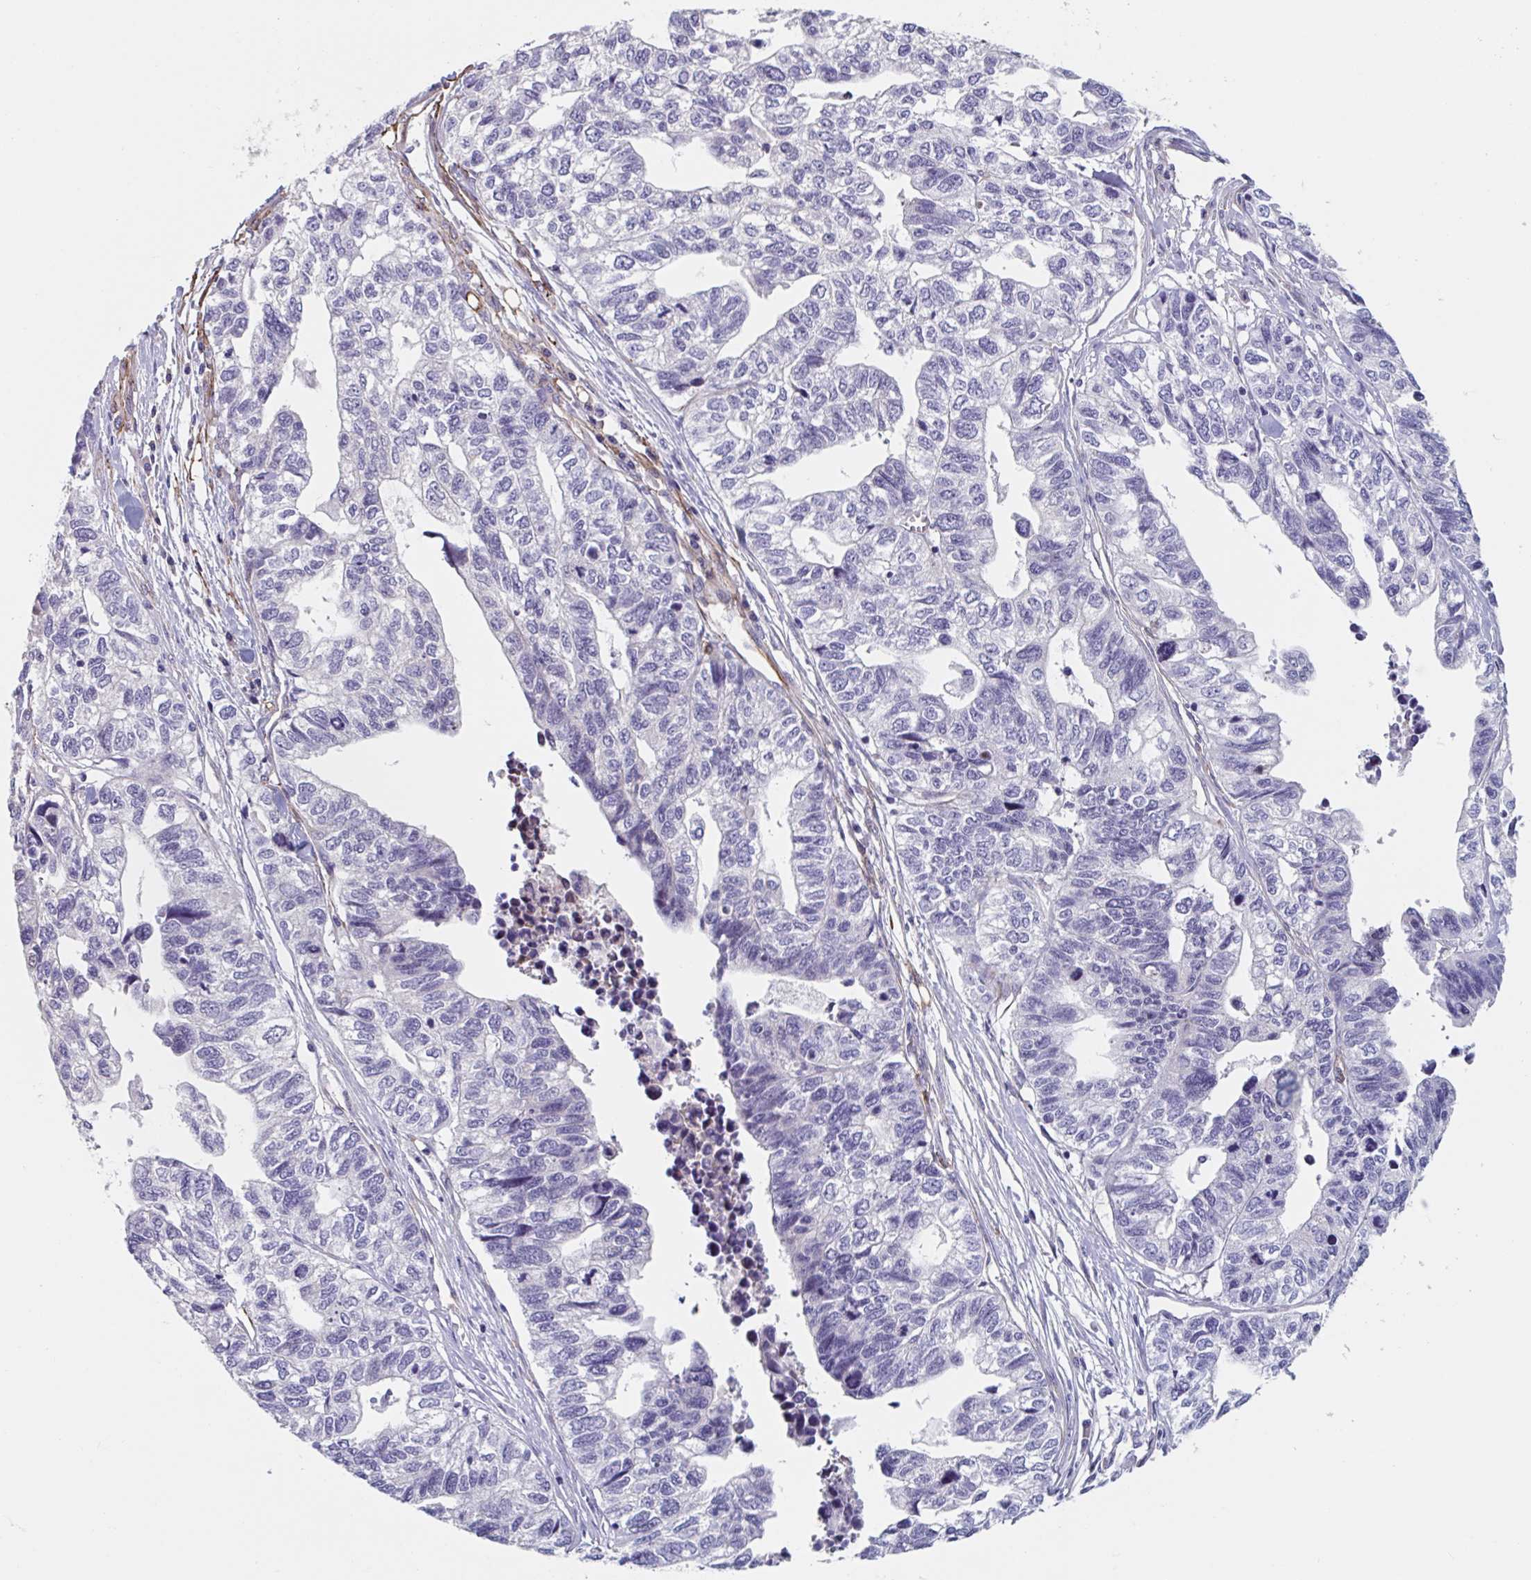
{"staining": {"intensity": "negative", "quantity": "none", "location": "none"}, "tissue": "stomach cancer", "cell_type": "Tumor cells", "image_type": "cancer", "snomed": [{"axis": "morphology", "description": "Adenocarcinoma, NOS"}, {"axis": "topography", "description": "Stomach, upper"}], "caption": "The micrograph reveals no staining of tumor cells in stomach adenocarcinoma. (DAB immunohistochemistry (IHC), high magnification).", "gene": "CITED4", "patient": {"sex": "female", "age": 67}}